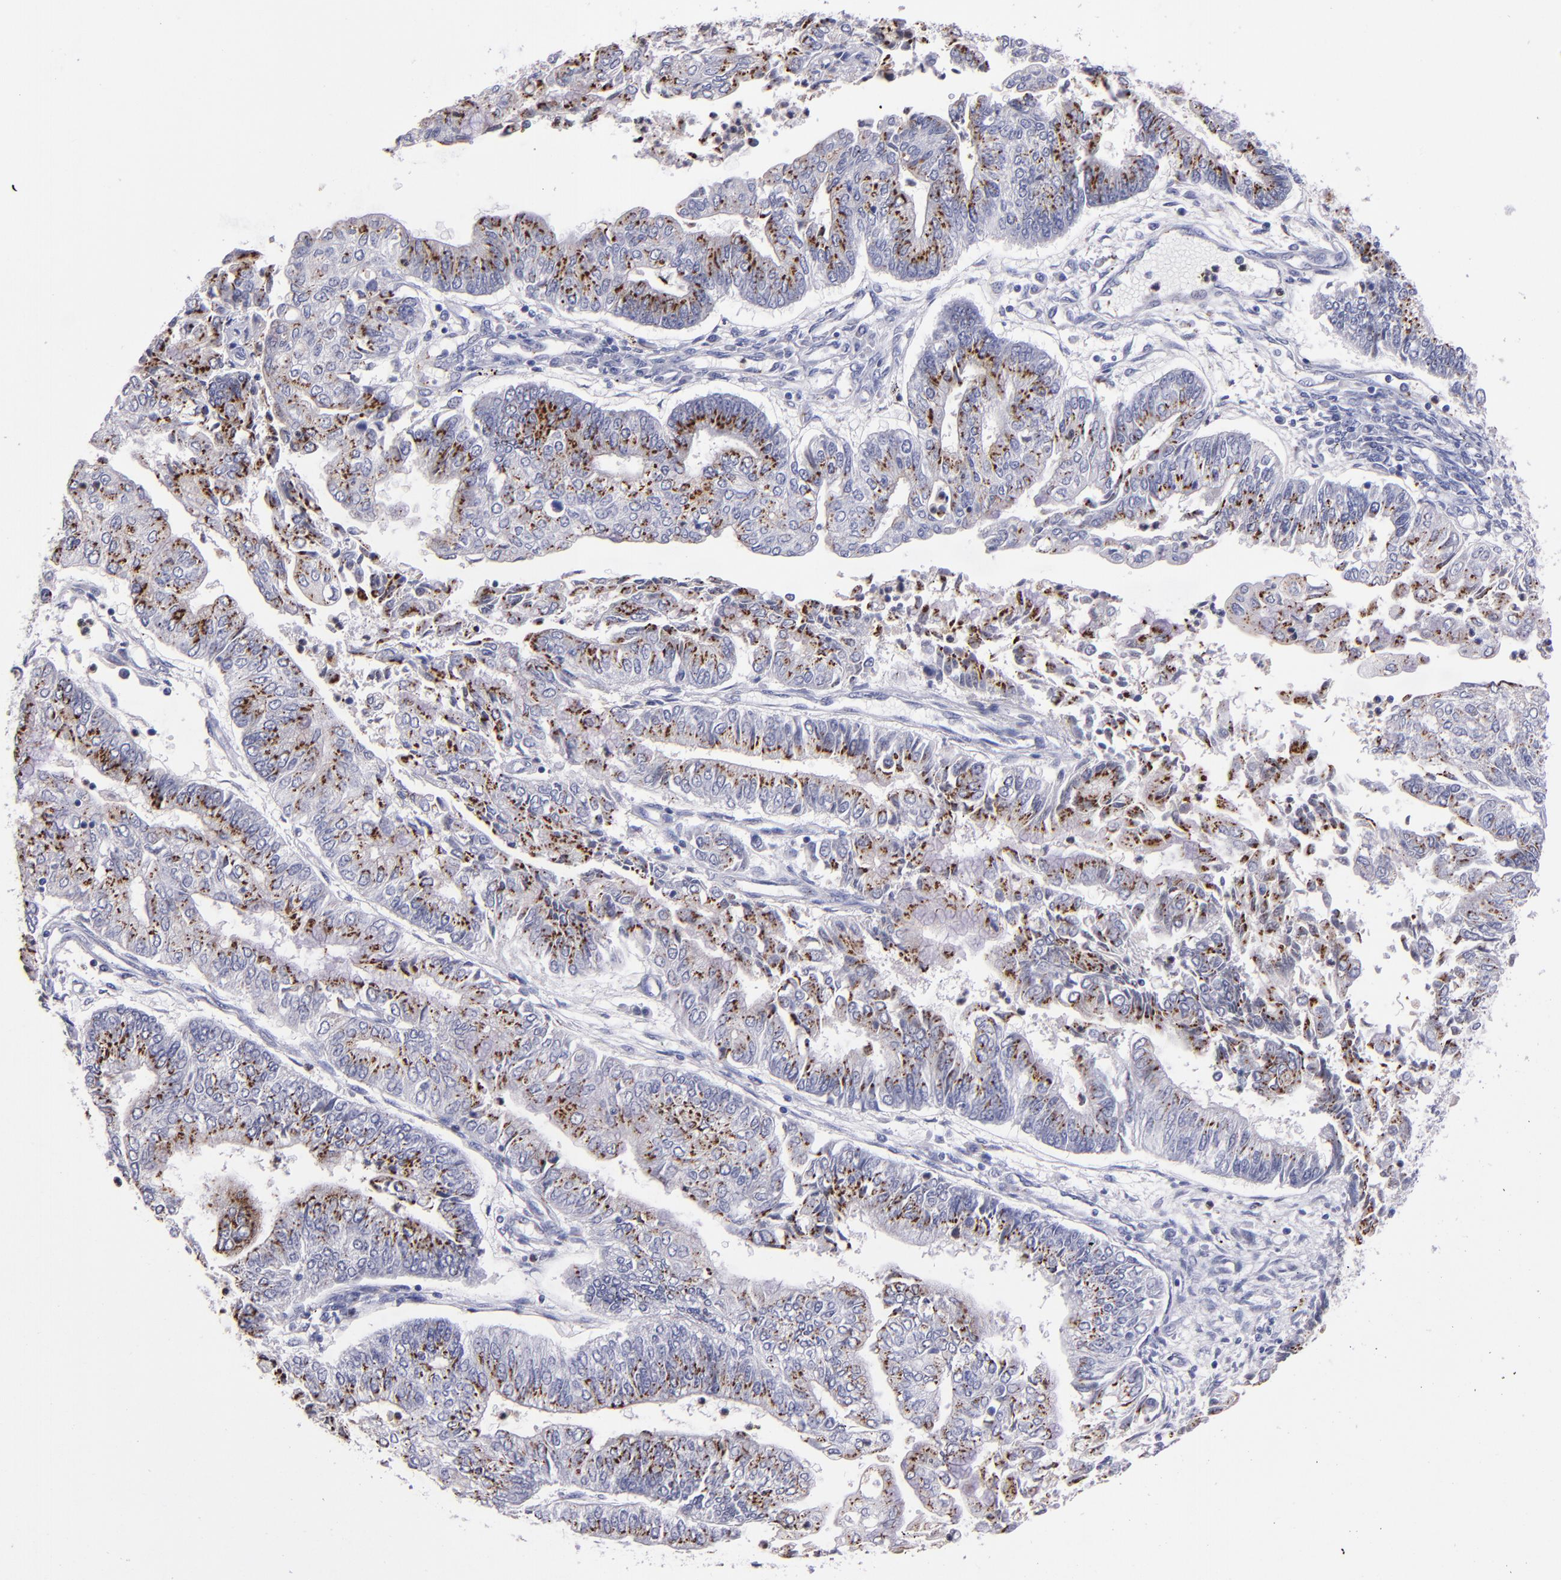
{"staining": {"intensity": "strong", "quantity": ">75%", "location": "cytoplasmic/membranous"}, "tissue": "endometrial cancer", "cell_type": "Tumor cells", "image_type": "cancer", "snomed": [{"axis": "morphology", "description": "Adenocarcinoma, NOS"}, {"axis": "topography", "description": "Endometrium"}], "caption": "Tumor cells exhibit high levels of strong cytoplasmic/membranous positivity in about >75% of cells in human endometrial adenocarcinoma. The protein is shown in brown color, while the nuclei are stained blue.", "gene": "RAB41", "patient": {"sex": "female", "age": 59}}